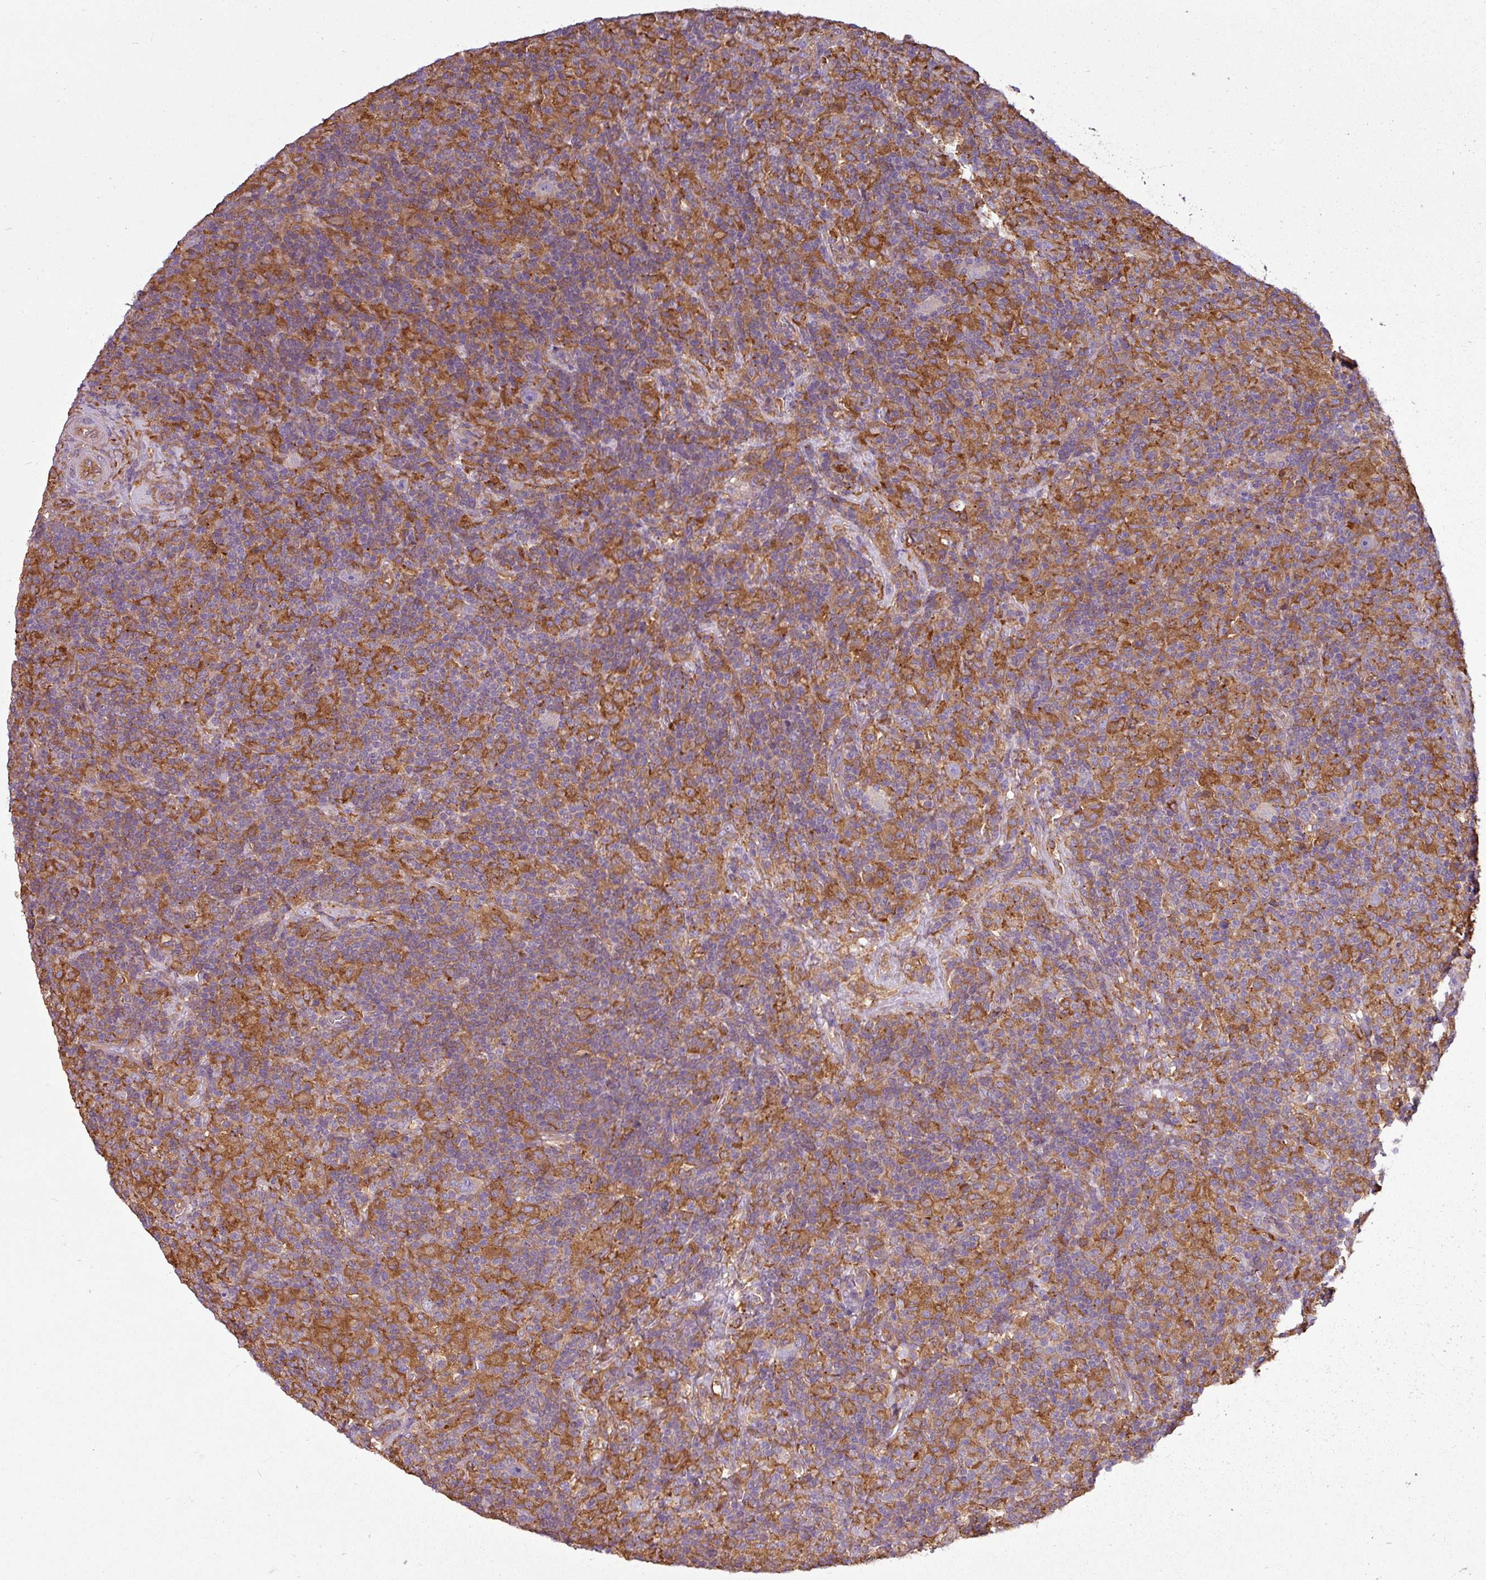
{"staining": {"intensity": "negative", "quantity": "none", "location": "none"}, "tissue": "lymphoma", "cell_type": "Tumor cells", "image_type": "cancer", "snomed": [{"axis": "morphology", "description": "Hodgkin's disease, NOS"}, {"axis": "topography", "description": "Lymph node"}], "caption": "The immunohistochemistry (IHC) micrograph has no significant positivity in tumor cells of lymphoma tissue.", "gene": "PACSIN2", "patient": {"sex": "male", "age": 70}}